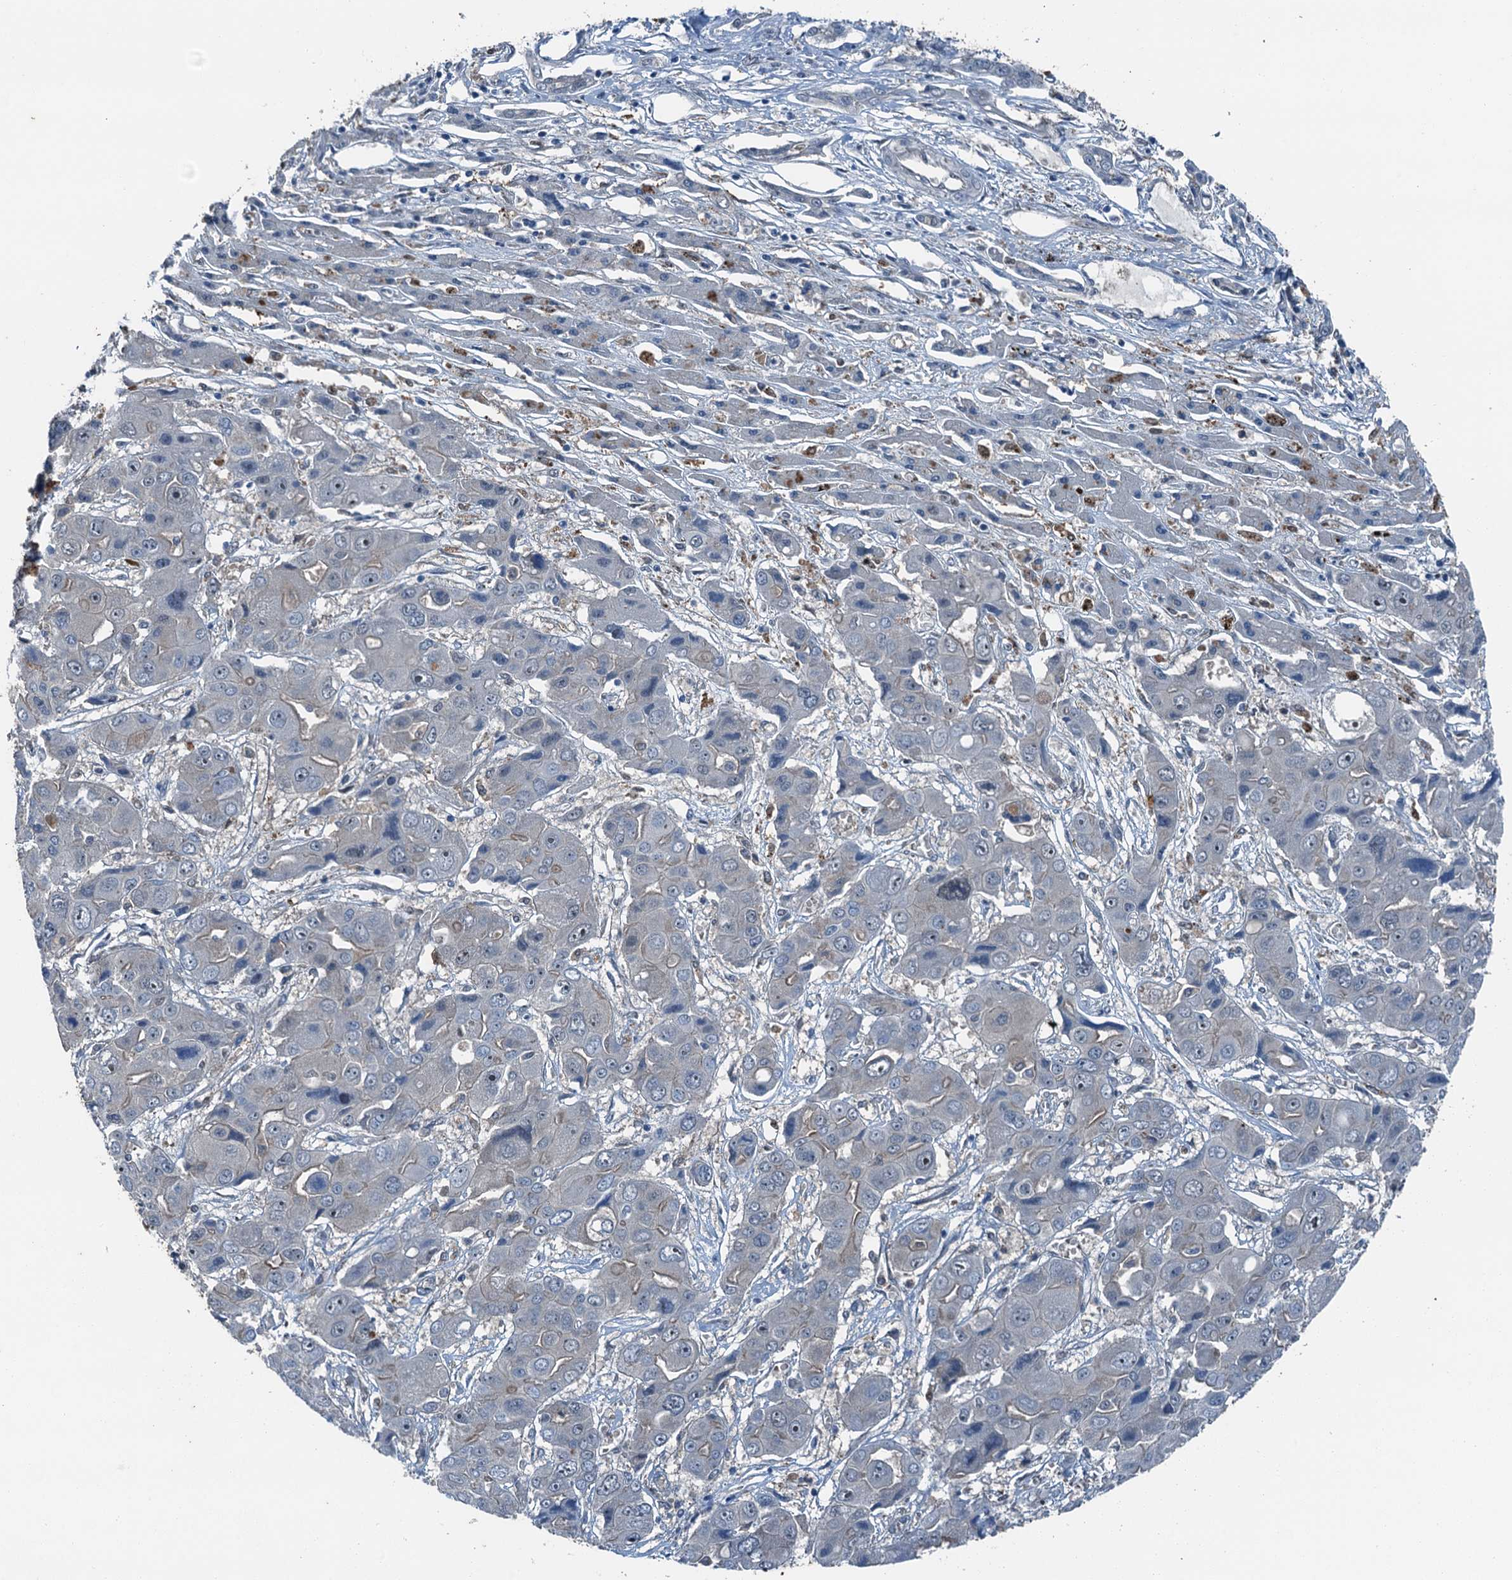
{"staining": {"intensity": "weak", "quantity": "<25%", "location": "cytoplasmic/membranous"}, "tissue": "liver cancer", "cell_type": "Tumor cells", "image_type": "cancer", "snomed": [{"axis": "morphology", "description": "Cholangiocarcinoma"}, {"axis": "topography", "description": "Liver"}], "caption": "Immunohistochemistry of human cholangiocarcinoma (liver) displays no positivity in tumor cells.", "gene": "RNH1", "patient": {"sex": "male", "age": 67}}